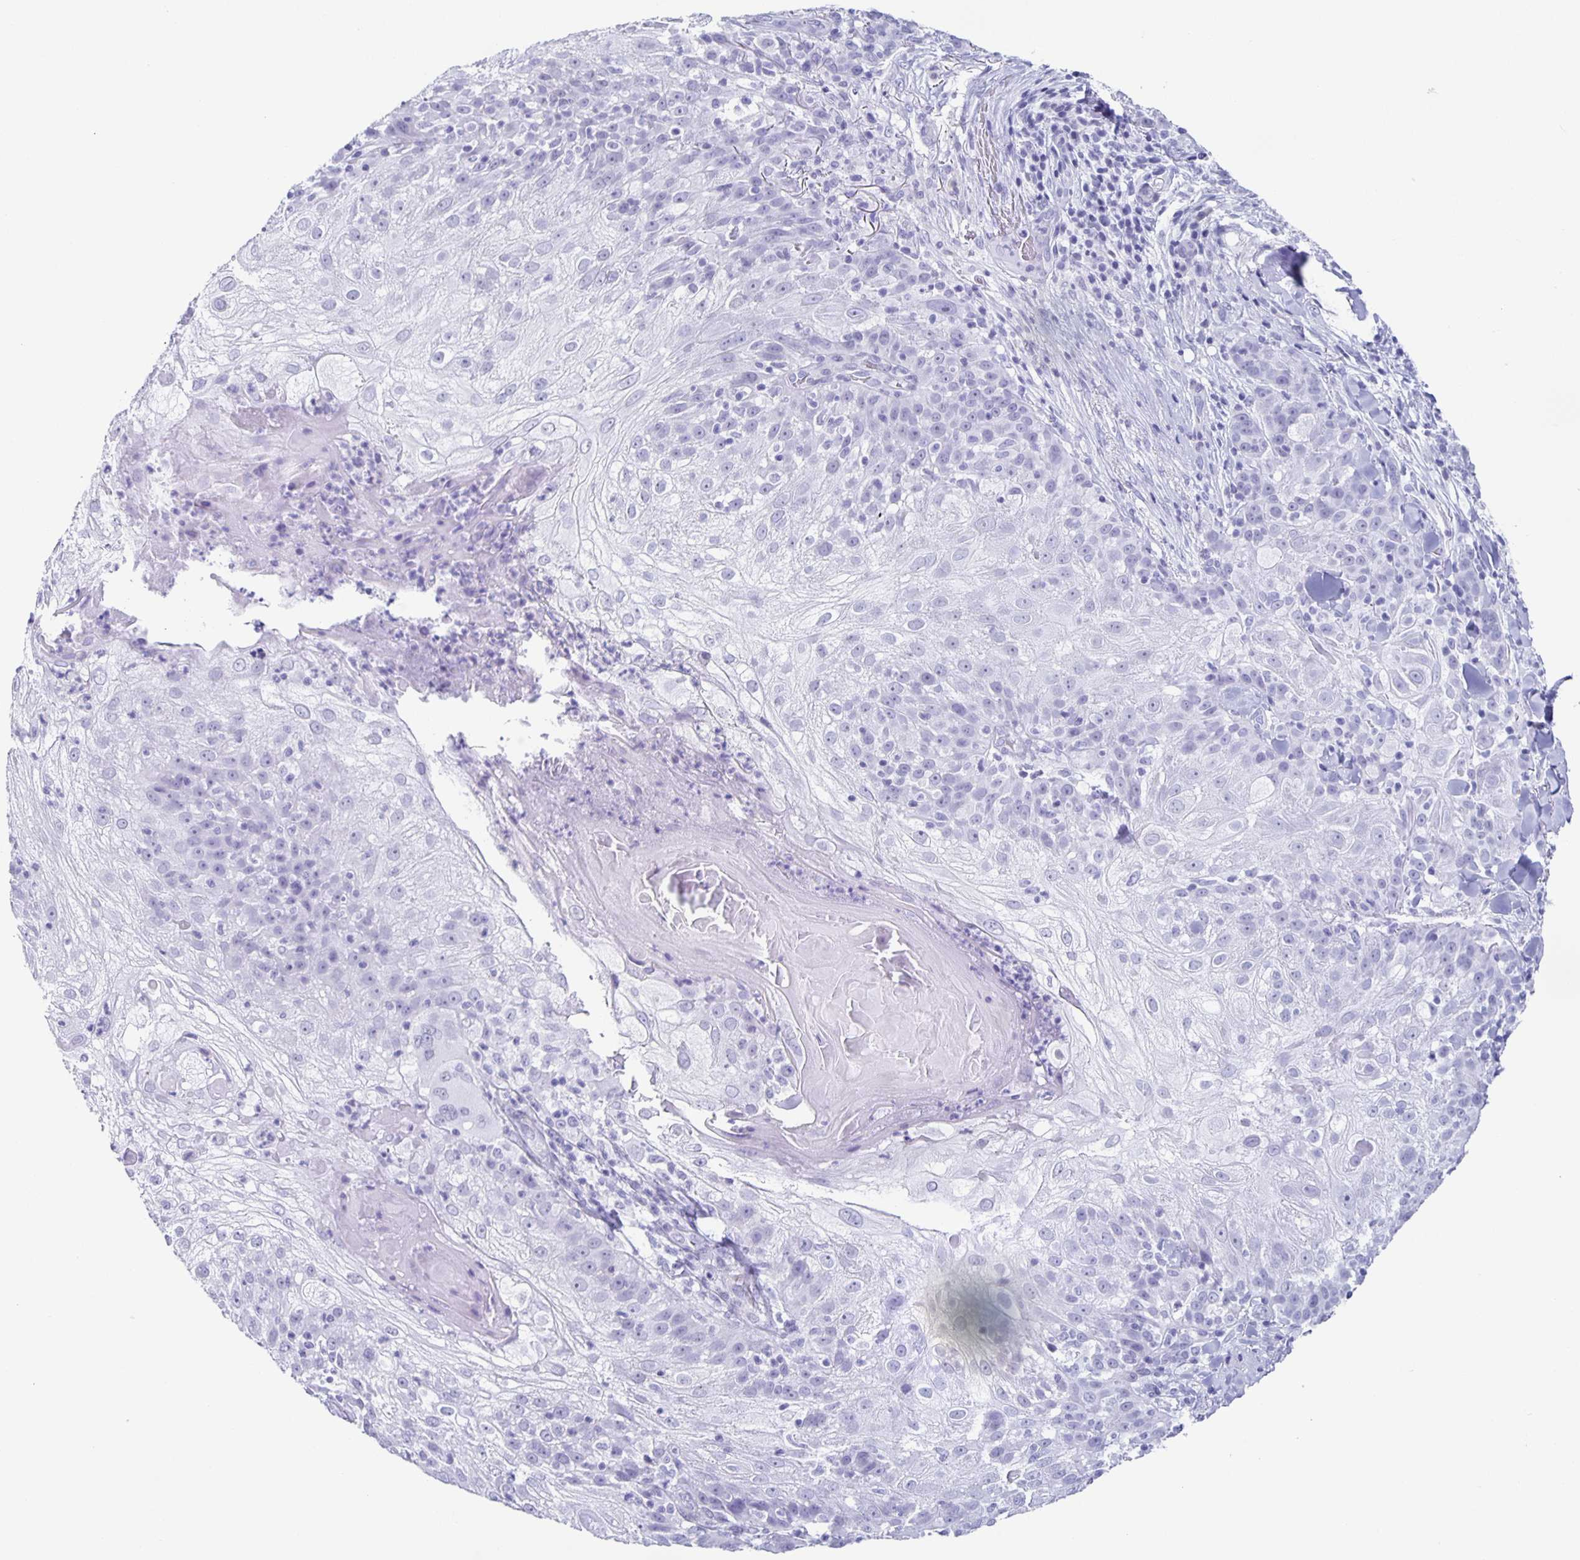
{"staining": {"intensity": "negative", "quantity": "none", "location": "none"}, "tissue": "skin cancer", "cell_type": "Tumor cells", "image_type": "cancer", "snomed": [{"axis": "morphology", "description": "Normal tissue, NOS"}, {"axis": "morphology", "description": "Squamous cell carcinoma, NOS"}, {"axis": "topography", "description": "Skin"}], "caption": "Immunohistochemical staining of skin cancer displays no significant expression in tumor cells.", "gene": "TPPP", "patient": {"sex": "female", "age": 83}}